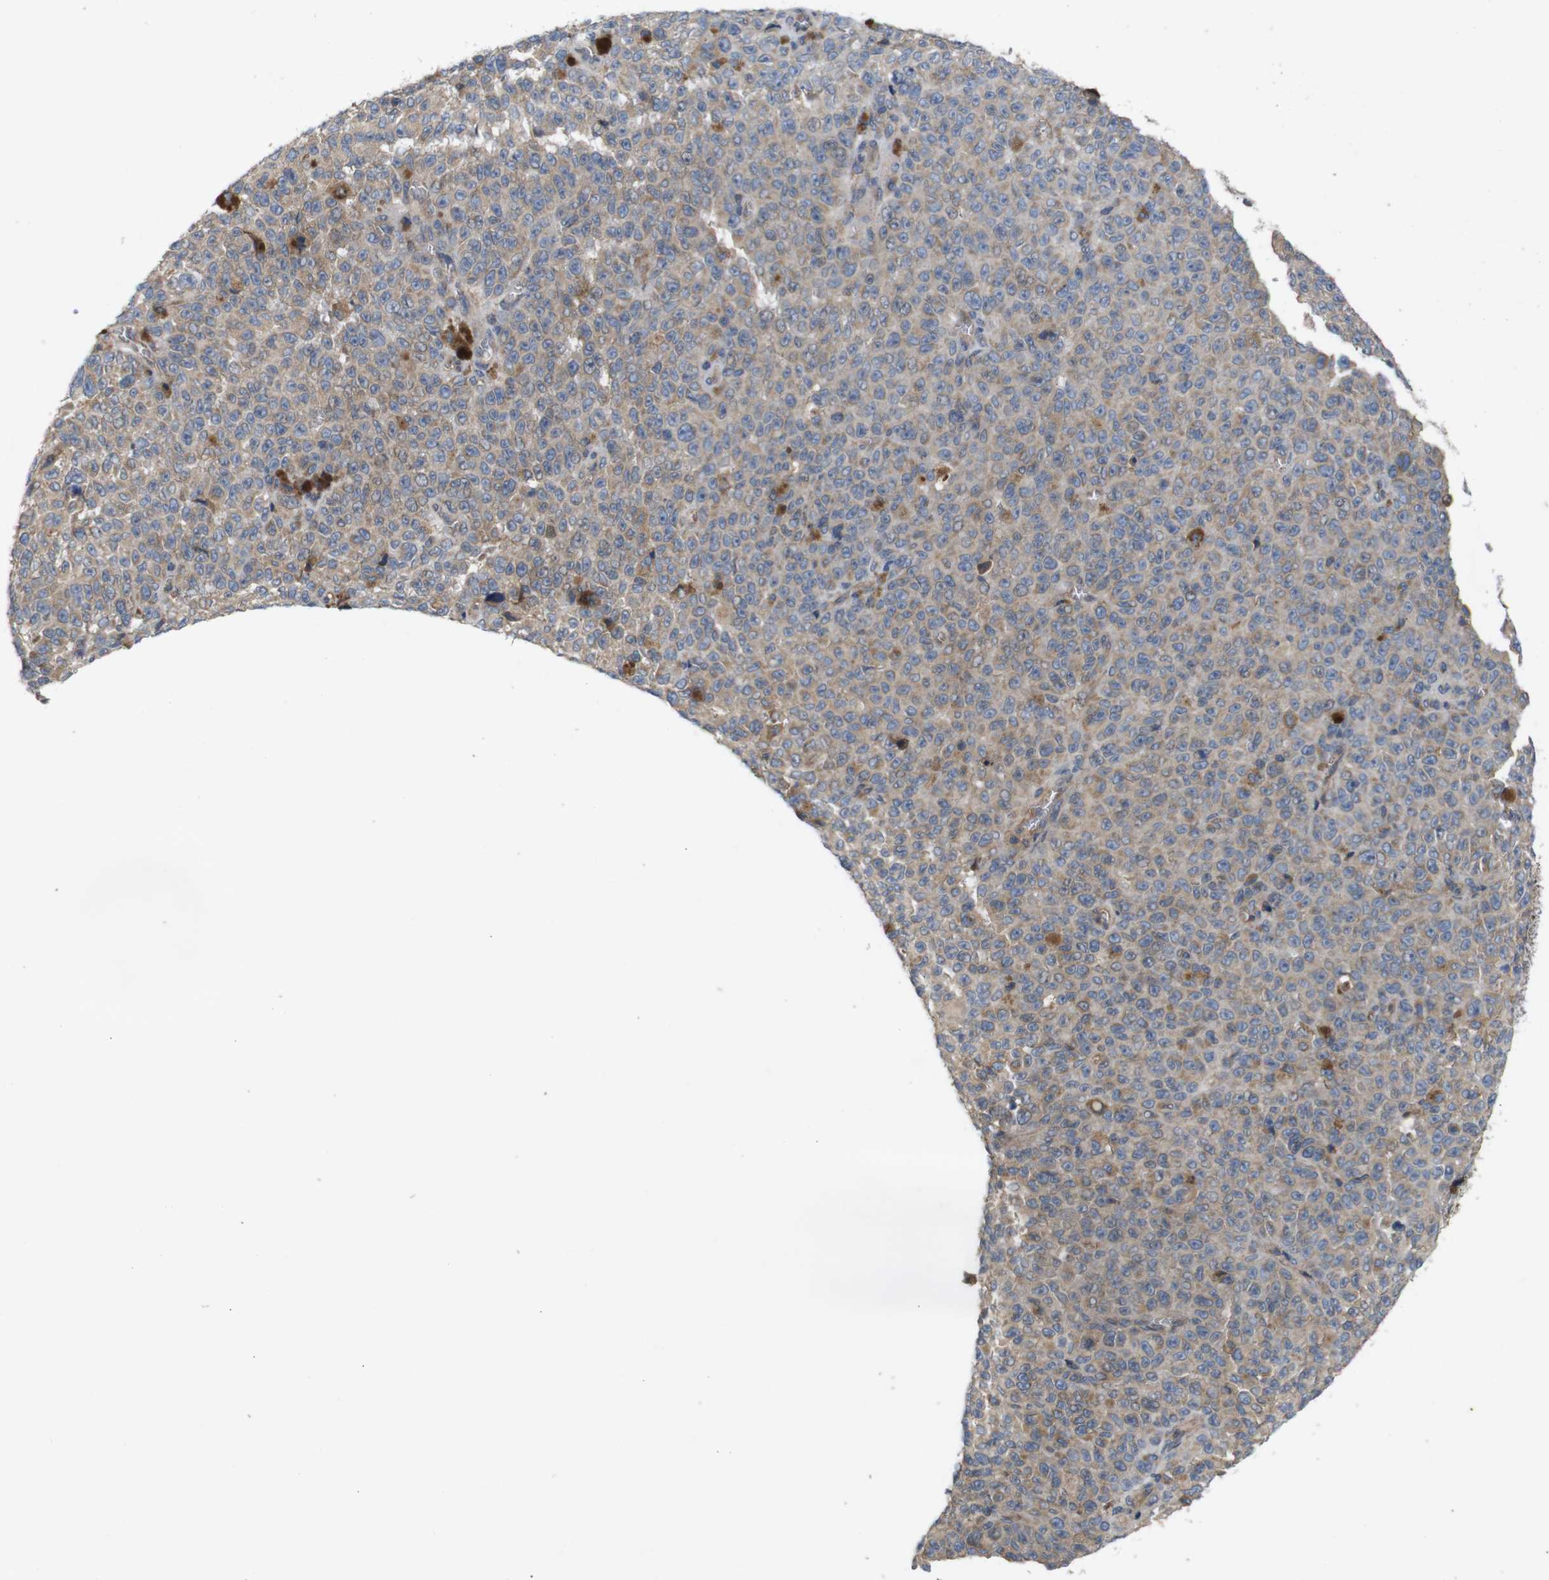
{"staining": {"intensity": "weak", "quantity": ">75%", "location": "cytoplasmic/membranous"}, "tissue": "melanoma", "cell_type": "Tumor cells", "image_type": "cancer", "snomed": [{"axis": "morphology", "description": "Malignant melanoma, NOS"}, {"axis": "topography", "description": "Skin"}], "caption": "Human melanoma stained for a protein (brown) exhibits weak cytoplasmic/membranous positive expression in approximately >75% of tumor cells.", "gene": "PTPN1", "patient": {"sex": "female", "age": 82}}